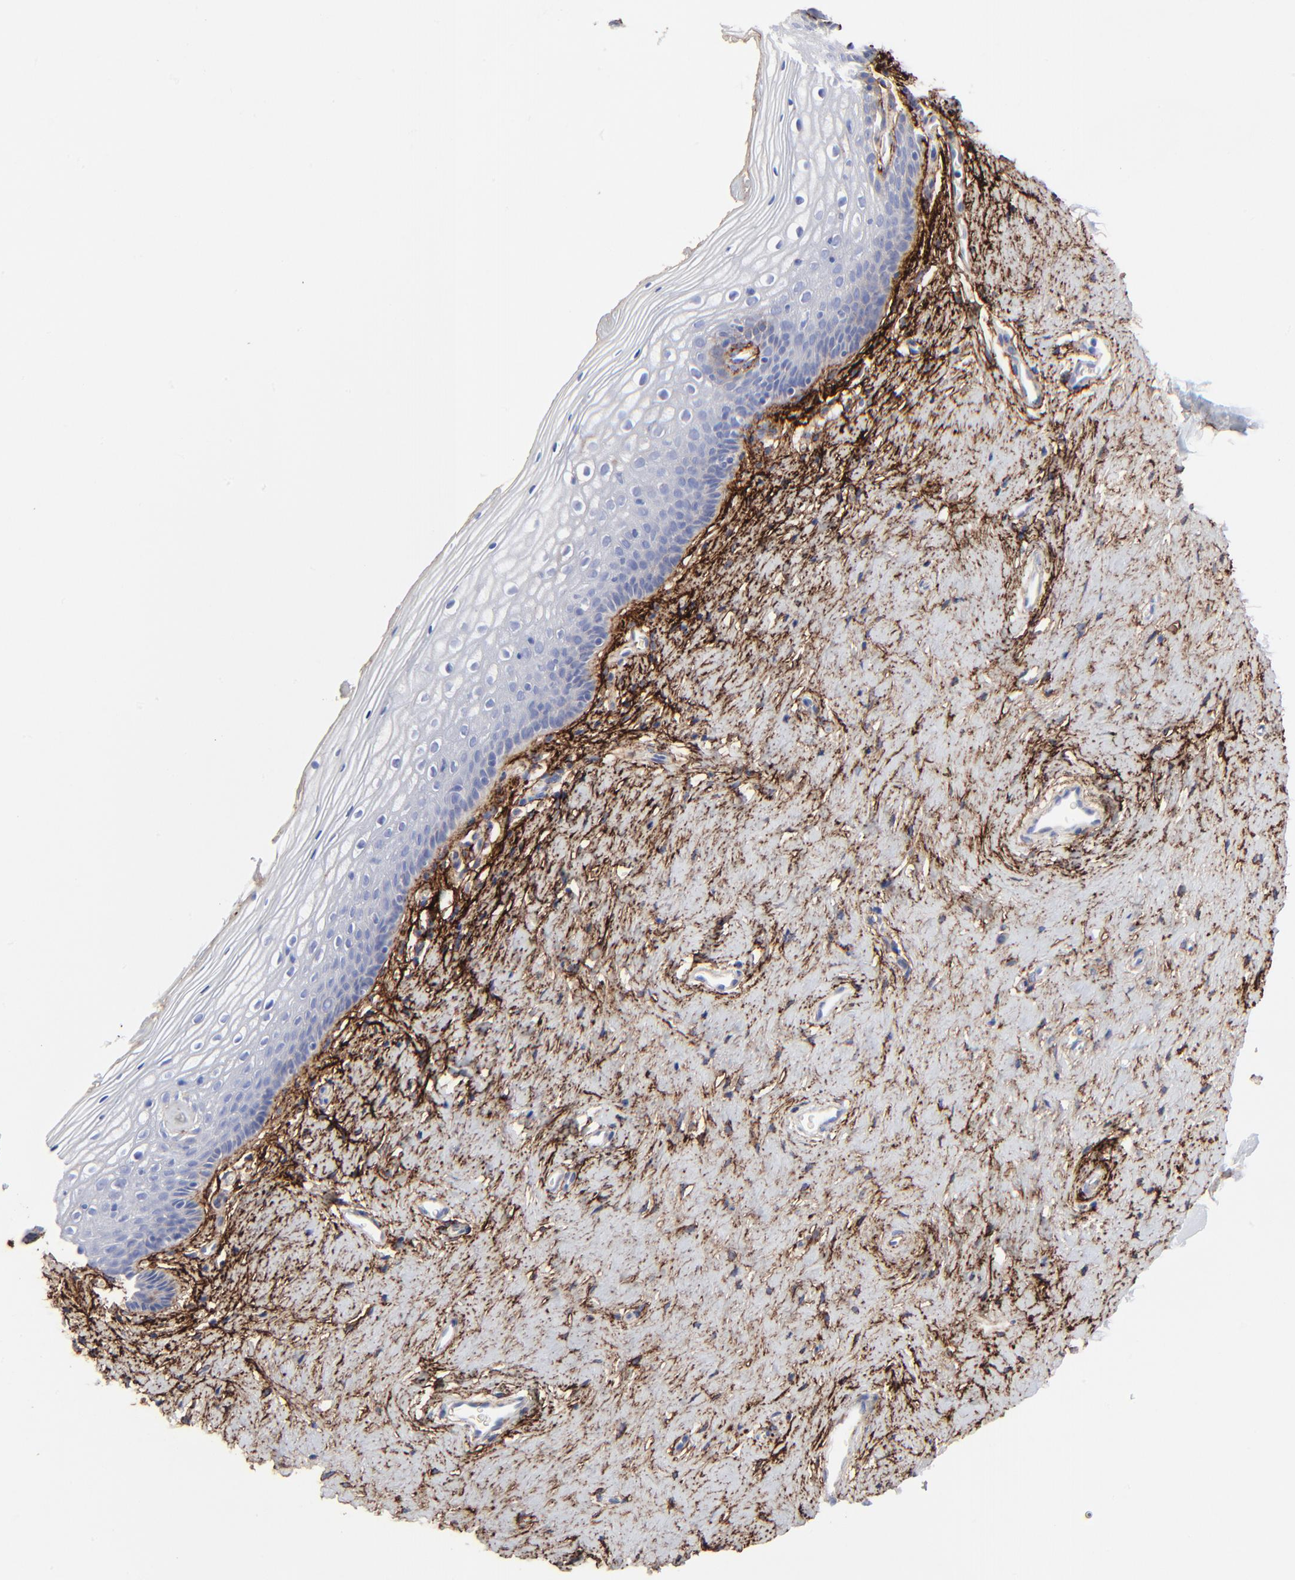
{"staining": {"intensity": "negative", "quantity": "none", "location": "none"}, "tissue": "vagina", "cell_type": "Squamous epithelial cells", "image_type": "normal", "snomed": [{"axis": "morphology", "description": "Normal tissue, NOS"}, {"axis": "topography", "description": "Vagina"}], "caption": "The photomicrograph shows no staining of squamous epithelial cells in unremarkable vagina.", "gene": "FBLN2", "patient": {"sex": "female", "age": 46}}